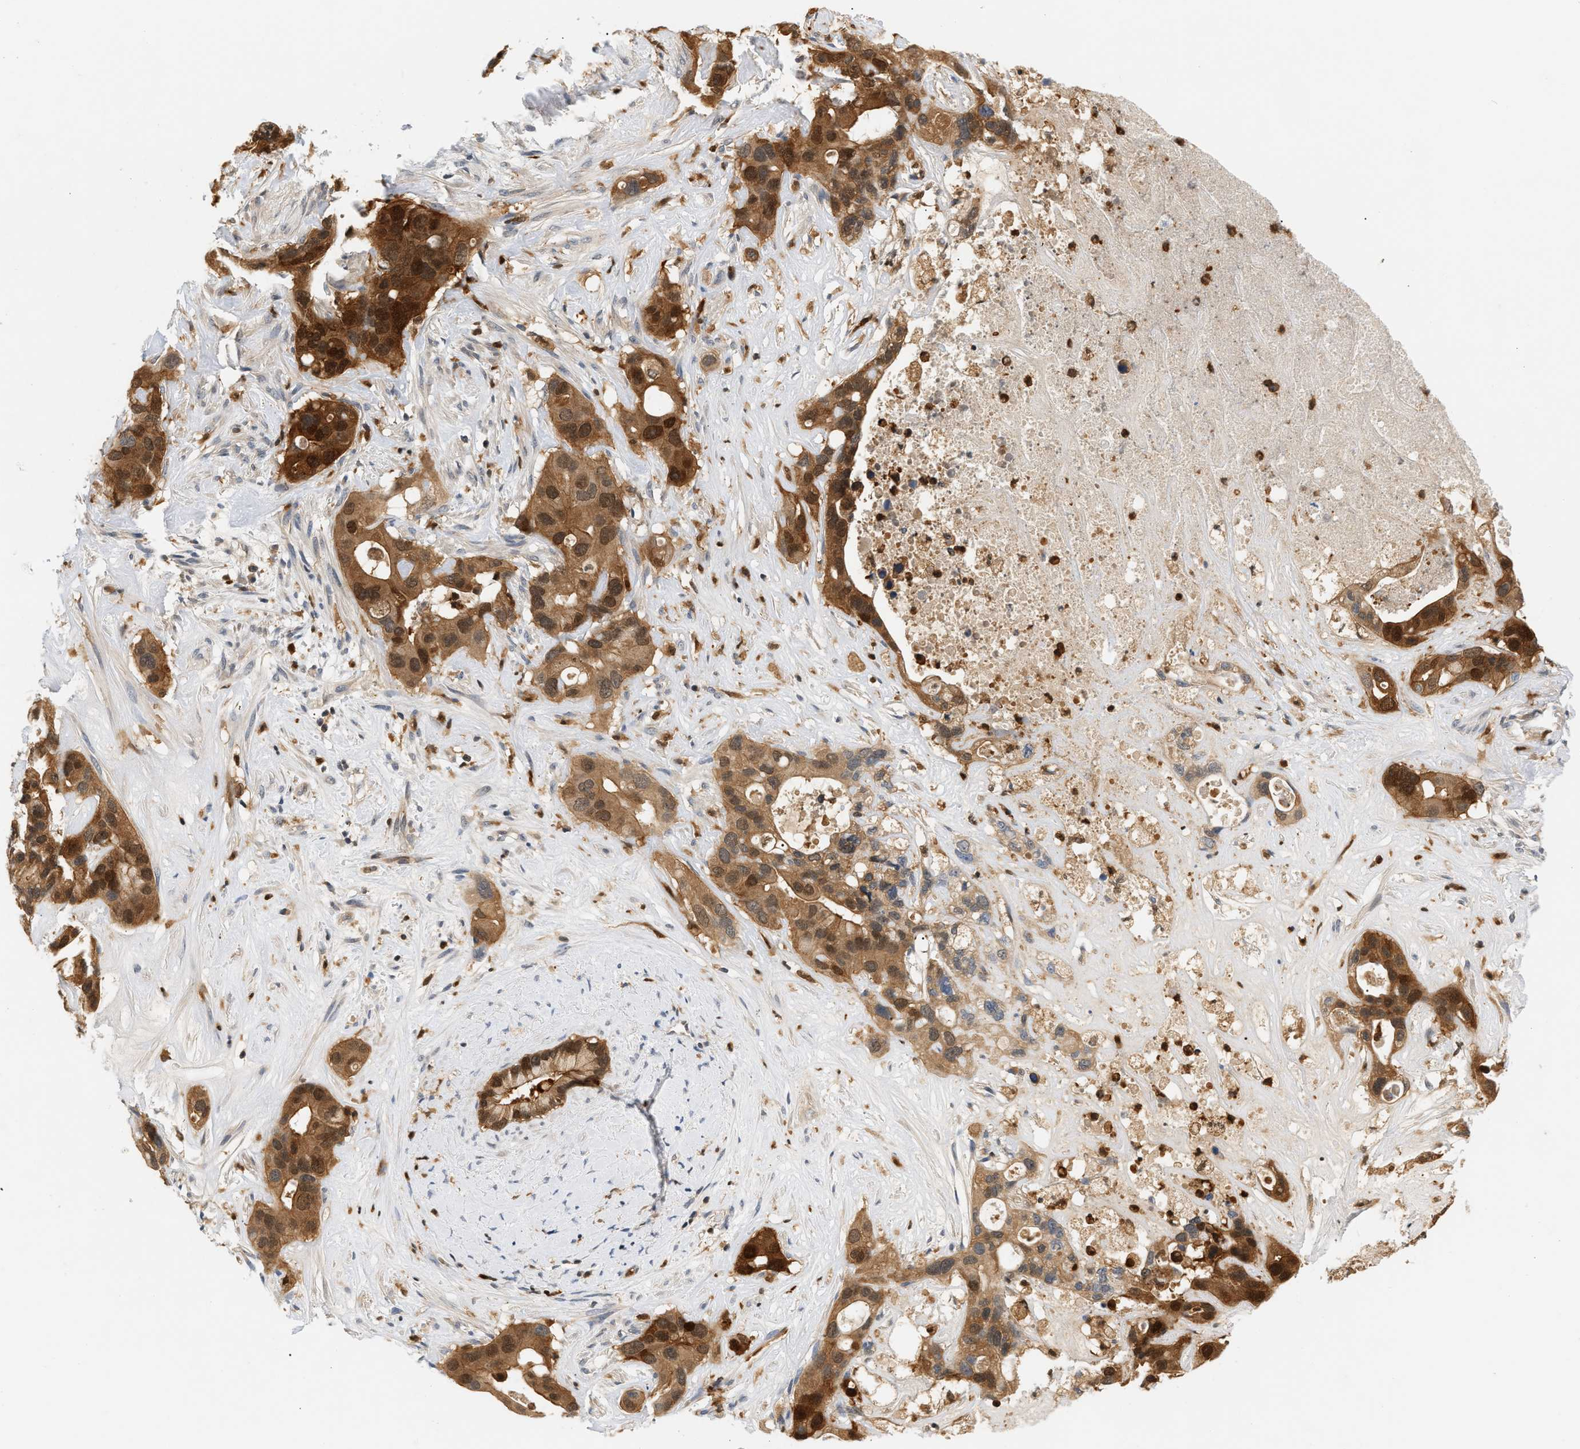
{"staining": {"intensity": "strong", "quantity": ">75%", "location": "cytoplasmic/membranous,nuclear"}, "tissue": "liver cancer", "cell_type": "Tumor cells", "image_type": "cancer", "snomed": [{"axis": "morphology", "description": "Cholangiocarcinoma"}, {"axis": "topography", "description": "Liver"}], "caption": "Protein staining of cholangiocarcinoma (liver) tissue displays strong cytoplasmic/membranous and nuclear expression in approximately >75% of tumor cells. The staining was performed using DAB (3,3'-diaminobenzidine), with brown indicating positive protein expression. Nuclei are stained blue with hematoxylin.", "gene": "PYCARD", "patient": {"sex": "female", "age": 65}}